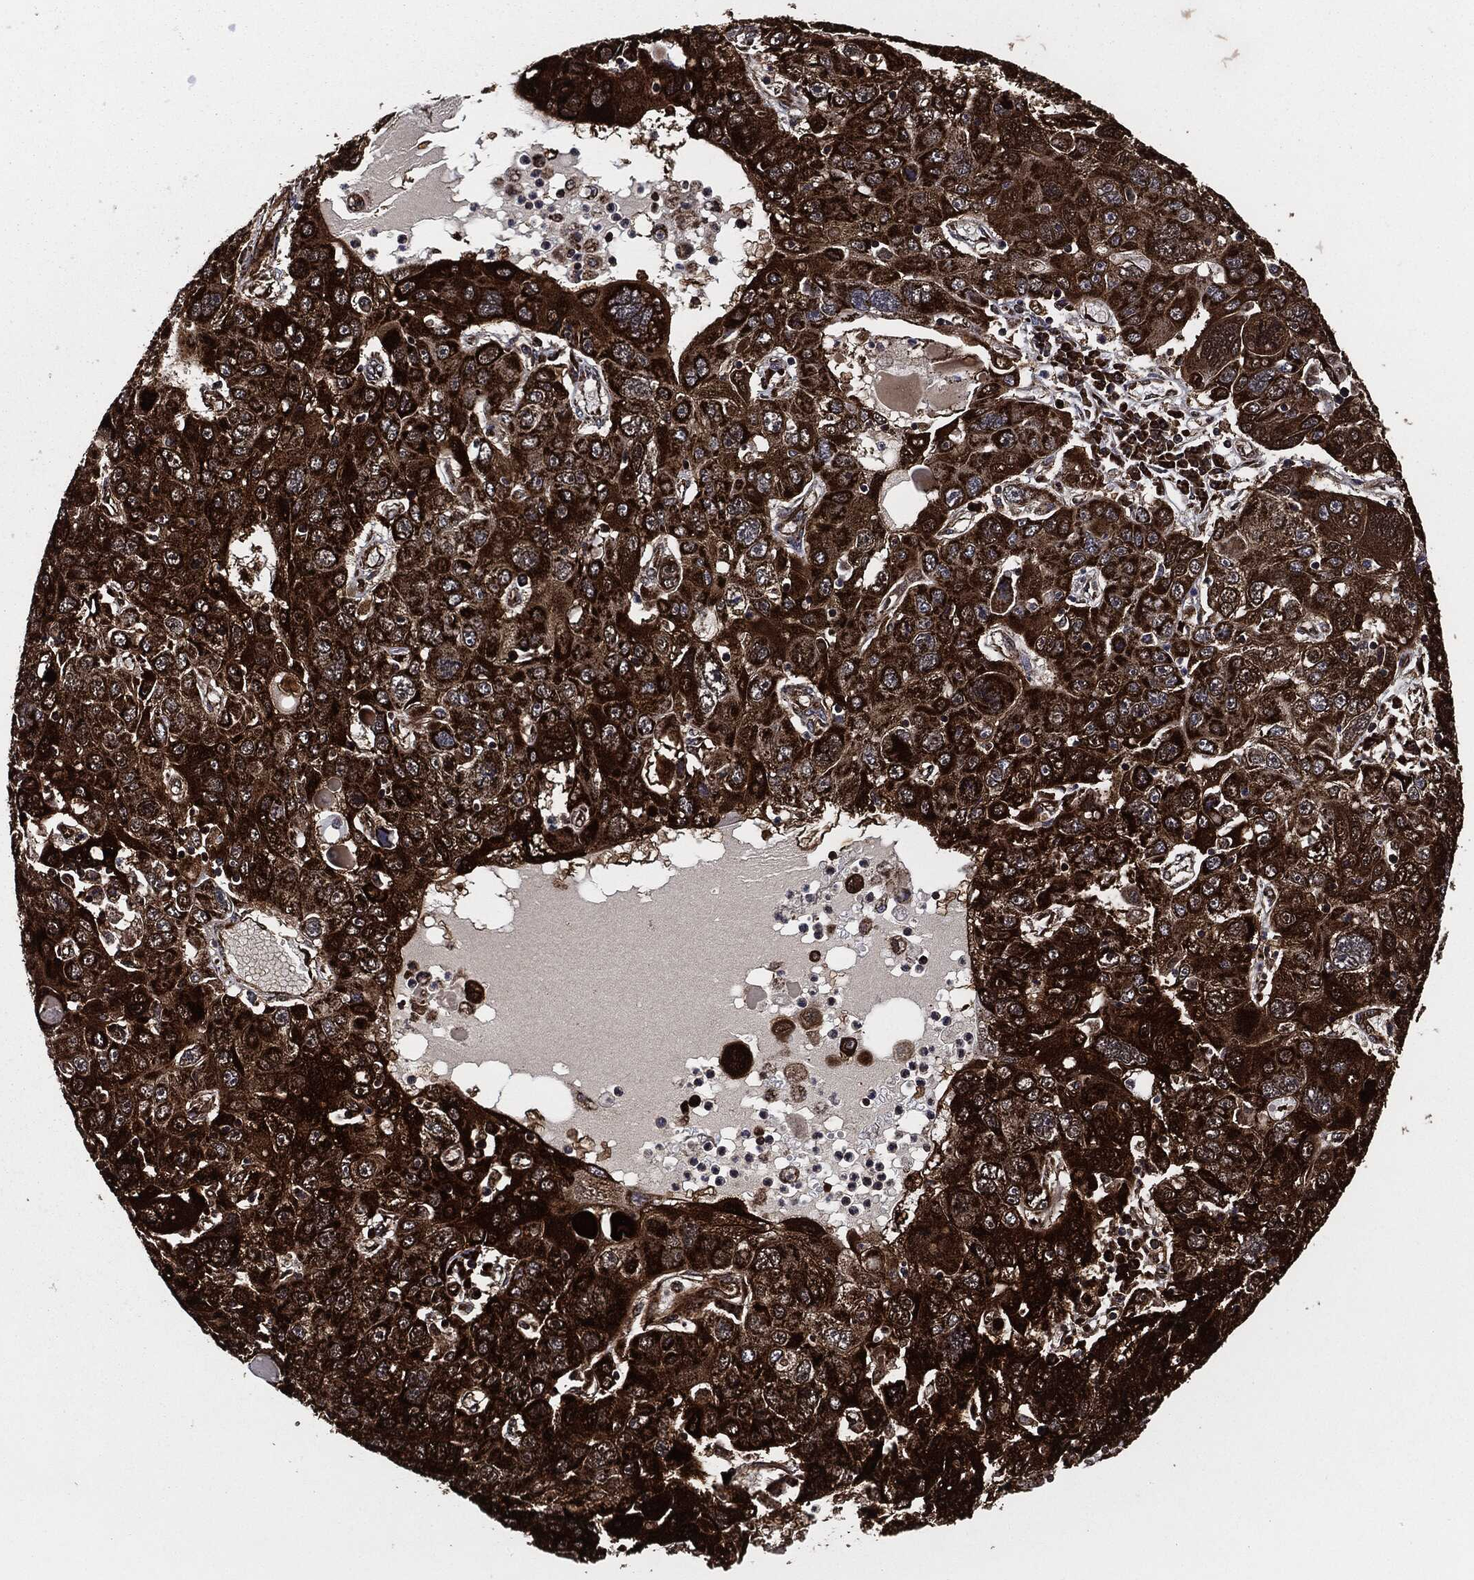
{"staining": {"intensity": "strong", "quantity": ">75%", "location": "cytoplasmic/membranous"}, "tissue": "stomach cancer", "cell_type": "Tumor cells", "image_type": "cancer", "snomed": [{"axis": "morphology", "description": "Adenocarcinoma, NOS"}, {"axis": "topography", "description": "Stomach"}], "caption": "Immunohistochemical staining of stomach adenocarcinoma shows high levels of strong cytoplasmic/membranous staining in about >75% of tumor cells.", "gene": "FH", "patient": {"sex": "male", "age": 56}}